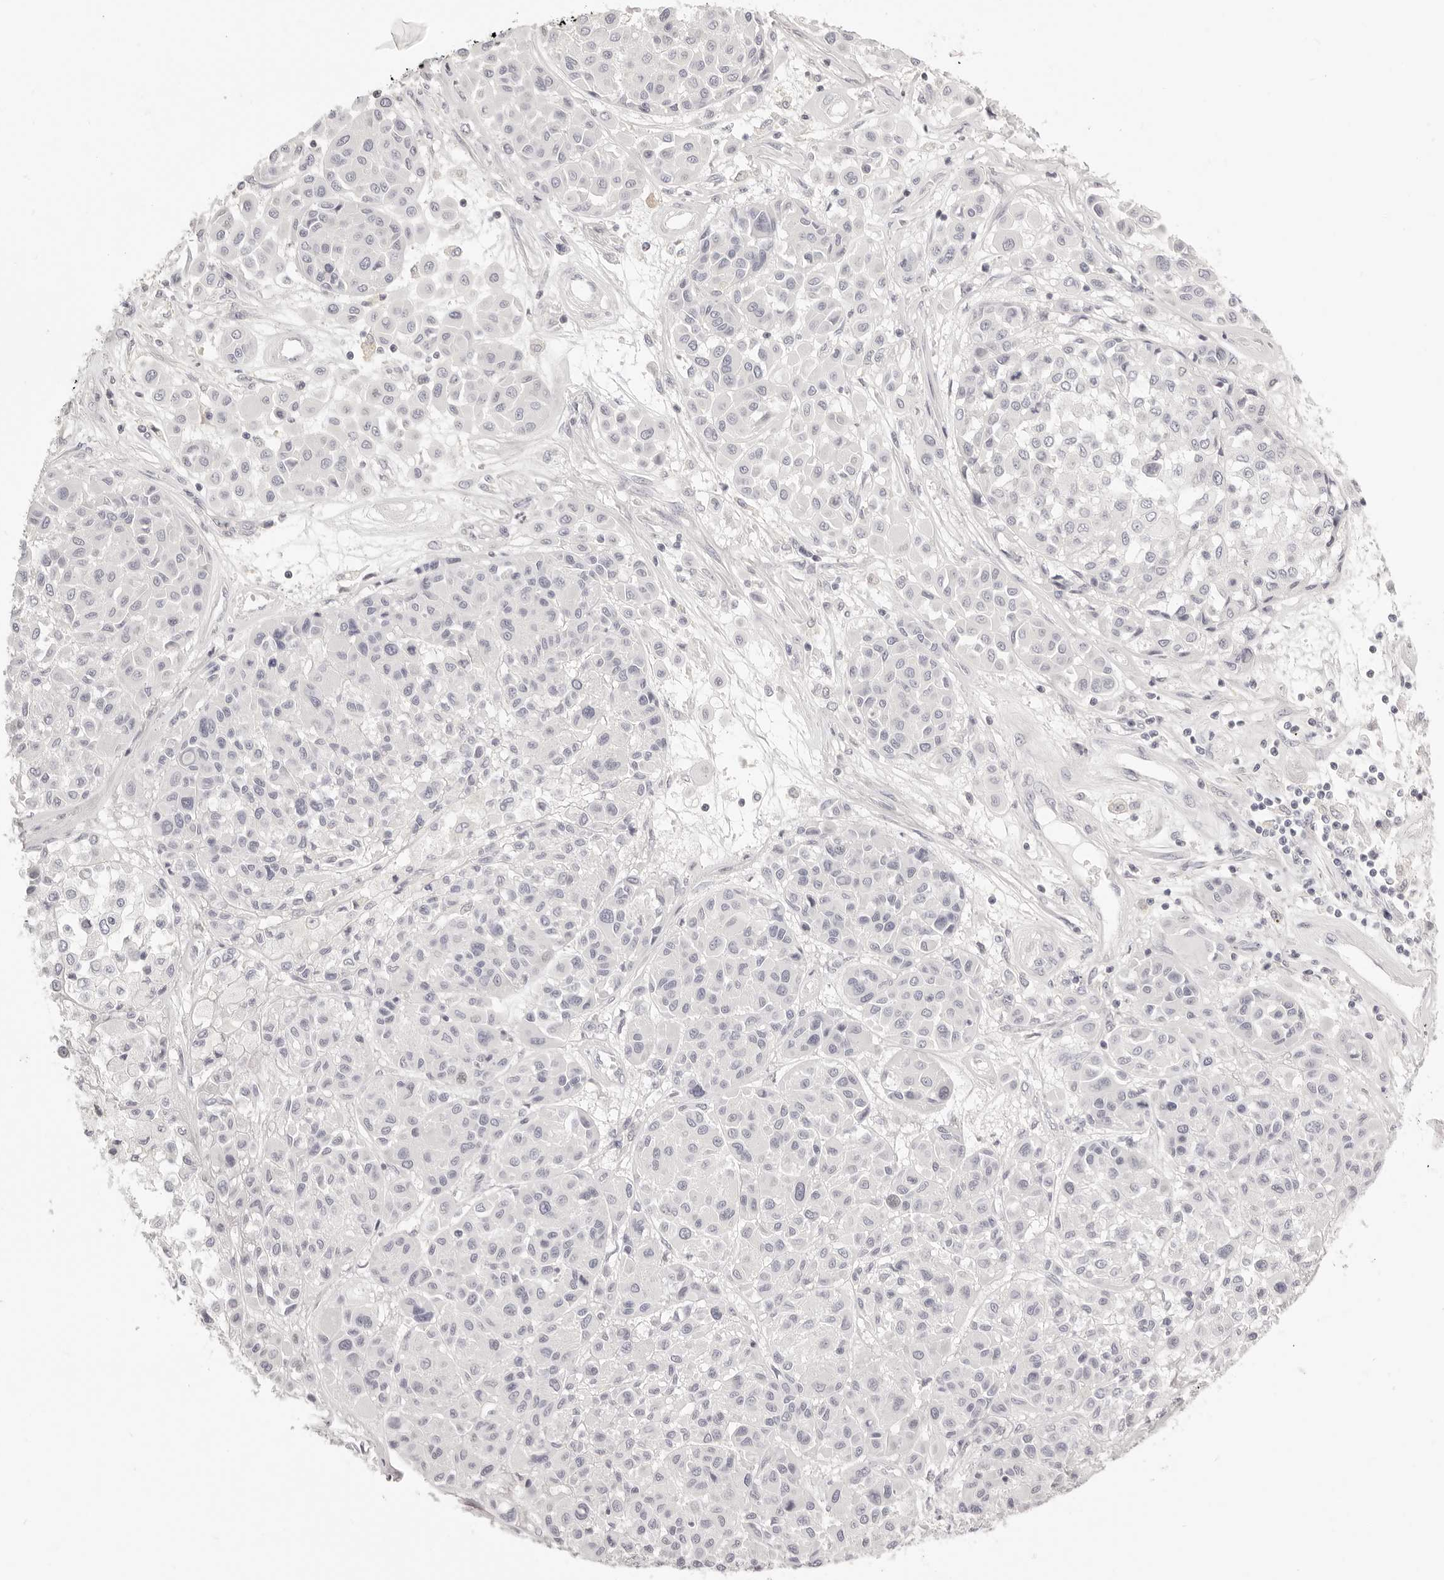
{"staining": {"intensity": "negative", "quantity": "none", "location": "none"}, "tissue": "melanoma", "cell_type": "Tumor cells", "image_type": "cancer", "snomed": [{"axis": "morphology", "description": "Malignant melanoma, Metastatic site"}, {"axis": "topography", "description": "Soft tissue"}], "caption": "Tumor cells show no significant expression in malignant melanoma (metastatic site).", "gene": "FABP1", "patient": {"sex": "male", "age": 41}}